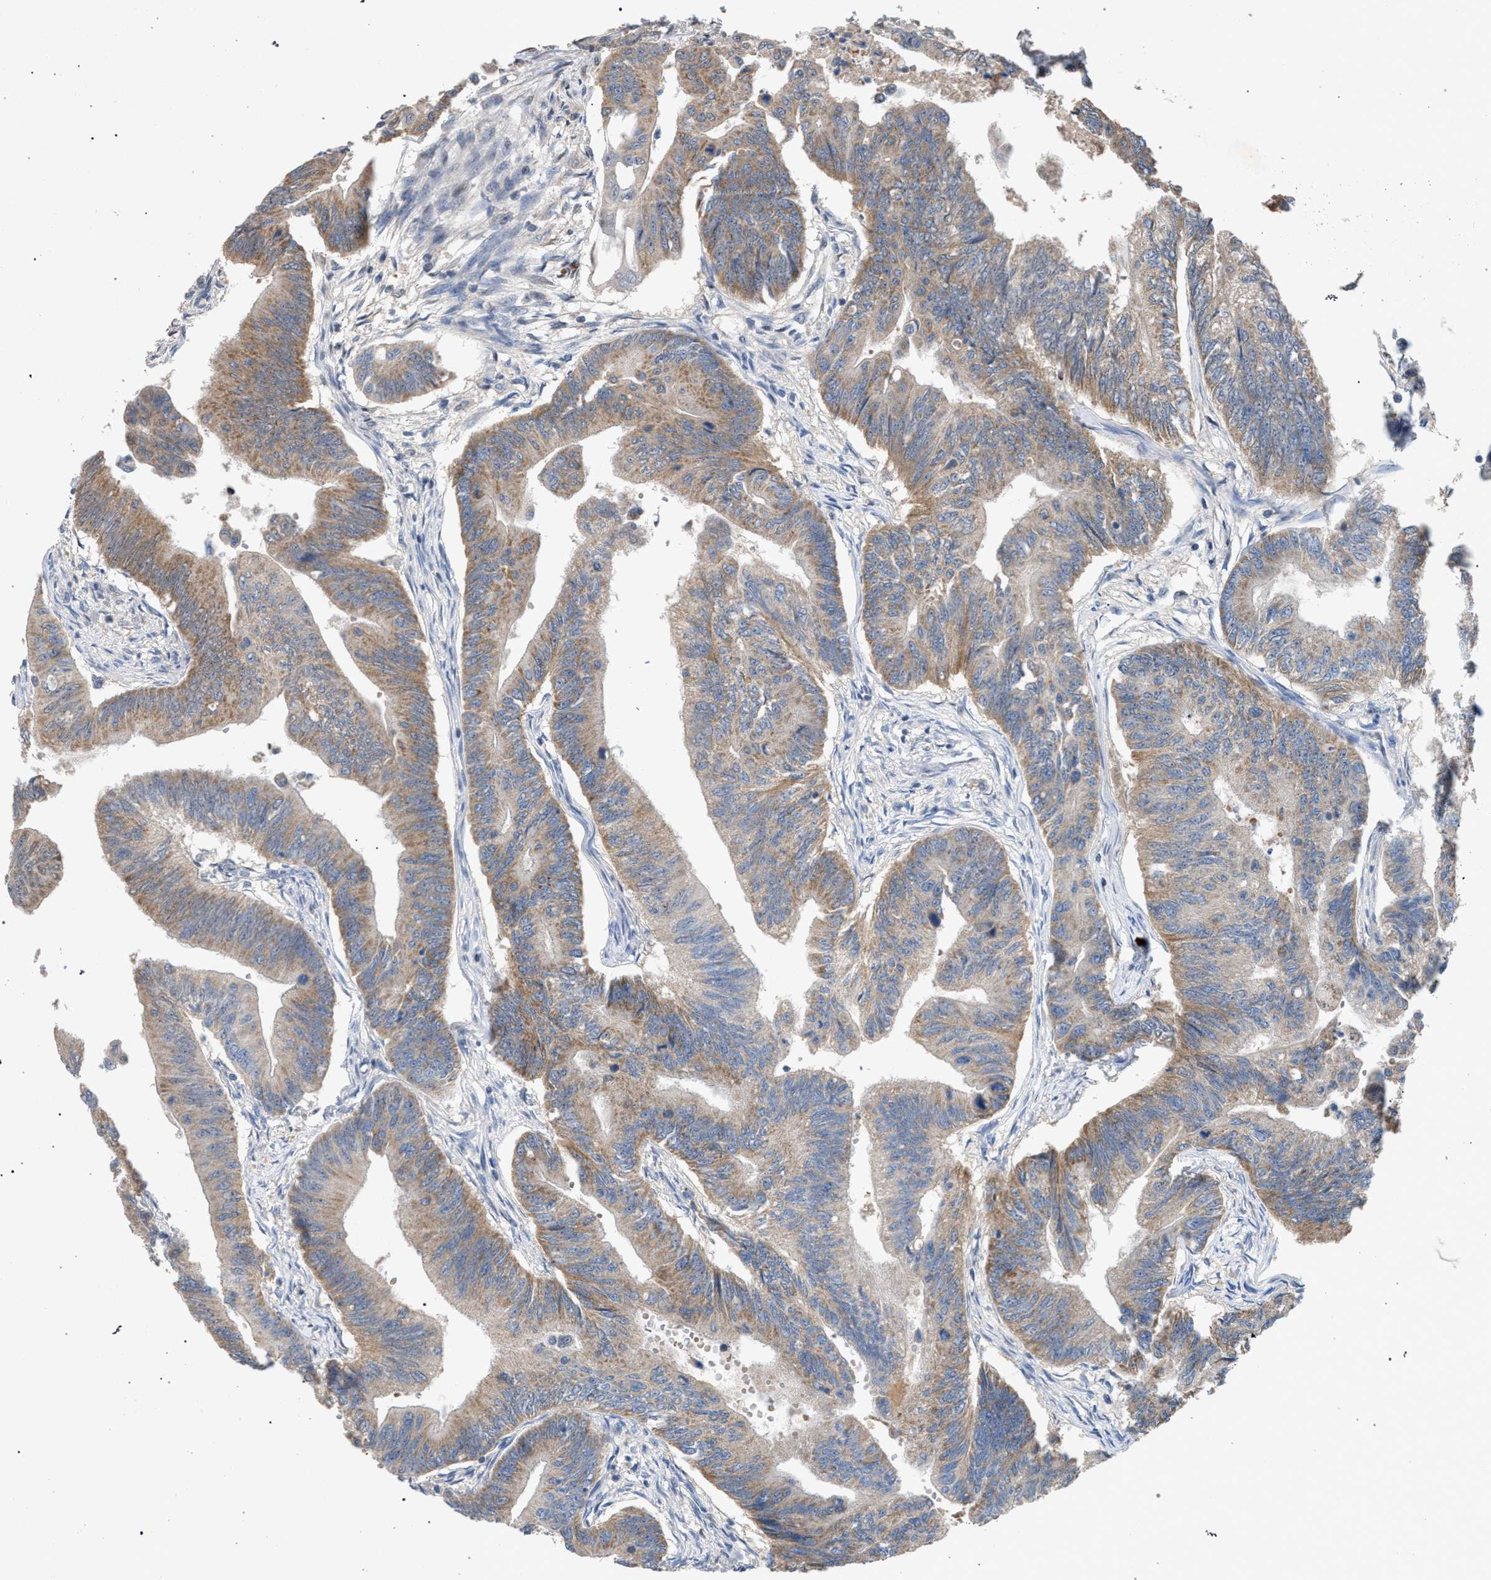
{"staining": {"intensity": "moderate", "quantity": "25%-75%", "location": "cytoplasmic/membranous"}, "tissue": "colorectal cancer", "cell_type": "Tumor cells", "image_type": "cancer", "snomed": [{"axis": "morphology", "description": "Adenoma, NOS"}, {"axis": "morphology", "description": "Adenocarcinoma, NOS"}, {"axis": "topography", "description": "Colon"}], "caption": "IHC micrograph of neoplastic tissue: human adenoma (colorectal) stained using immunohistochemistry exhibits medium levels of moderate protein expression localized specifically in the cytoplasmic/membranous of tumor cells, appearing as a cytoplasmic/membranous brown color.", "gene": "TECPR1", "patient": {"sex": "male", "age": 79}}